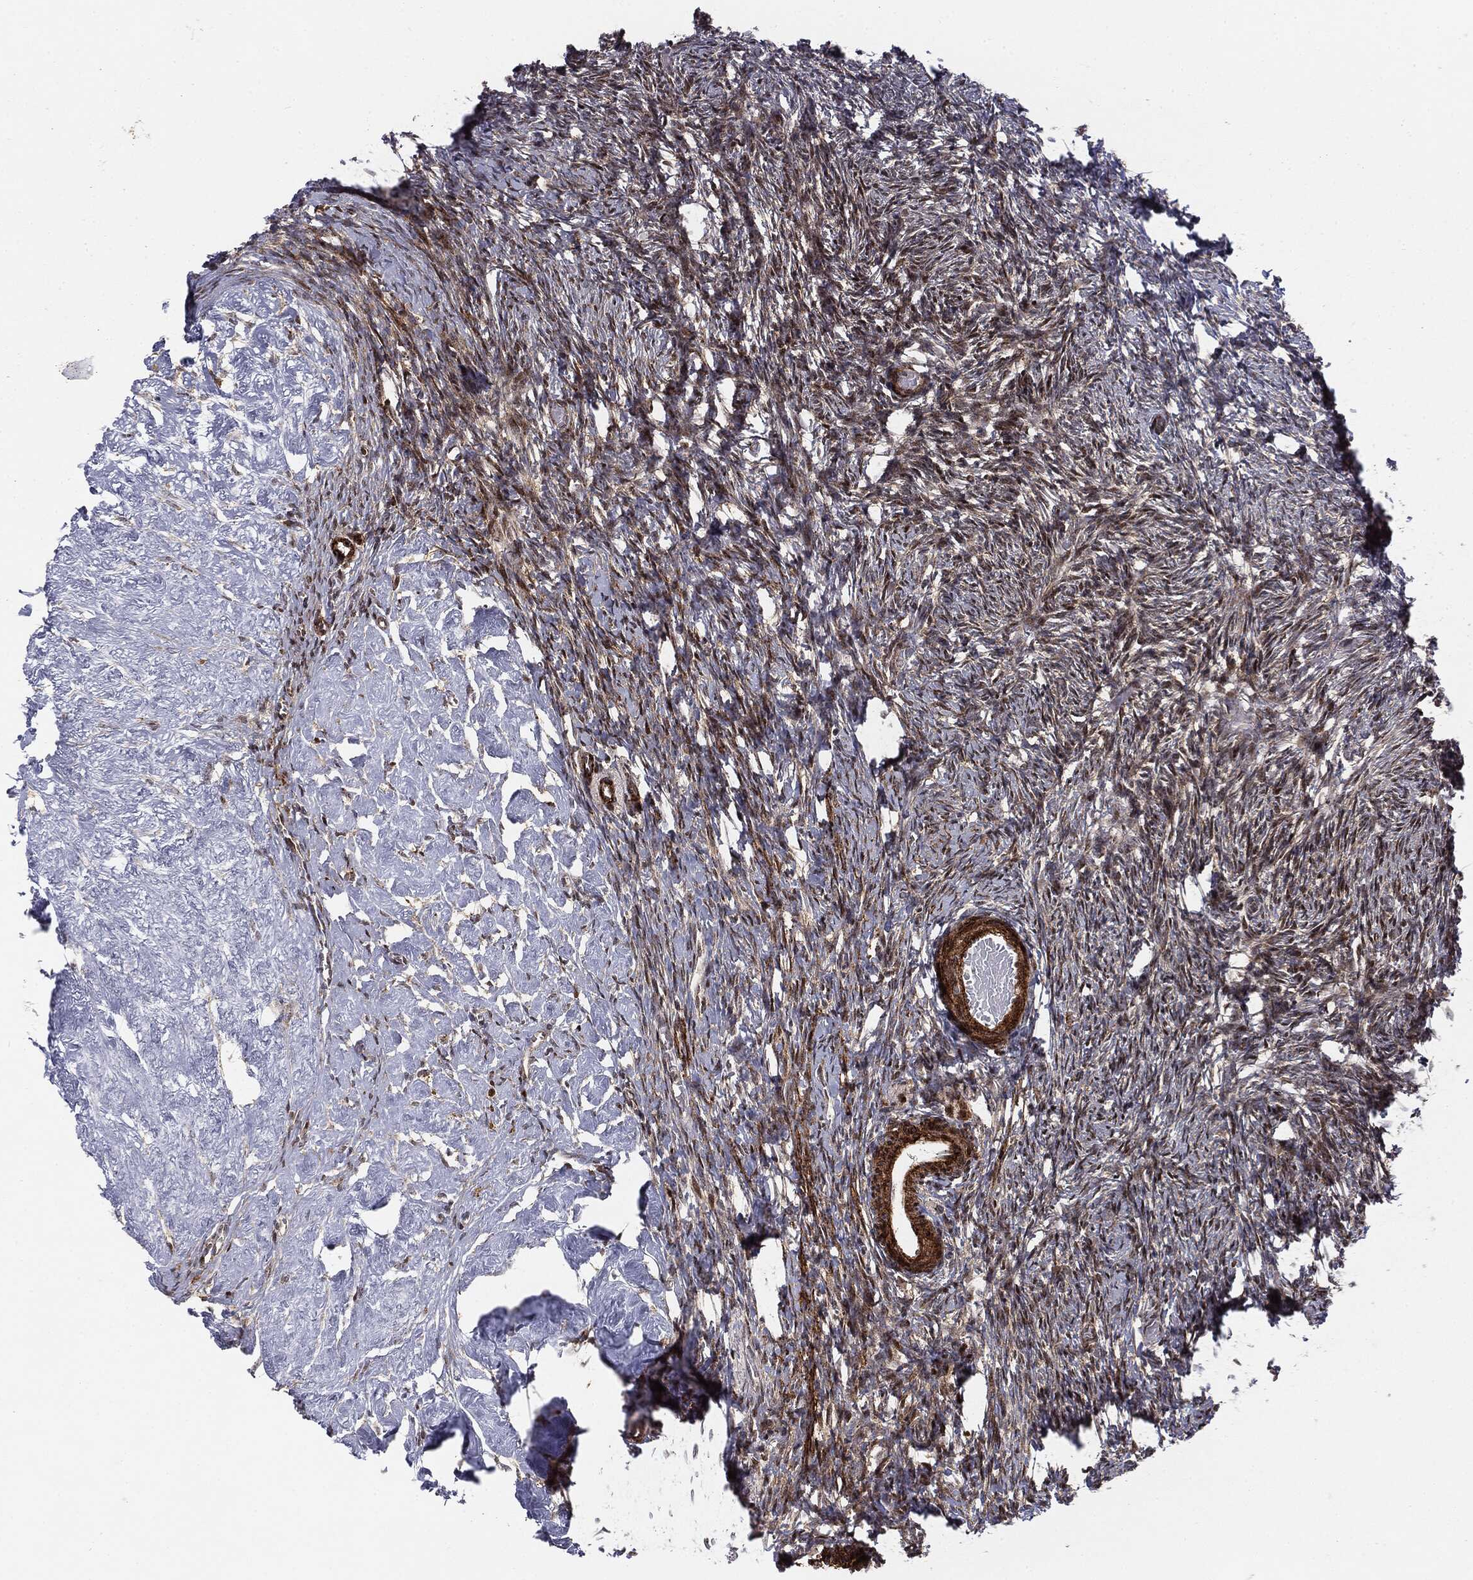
{"staining": {"intensity": "moderate", "quantity": "25%-75%", "location": "cytoplasmic/membranous"}, "tissue": "ovary", "cell_type": "Follicle cells", "image_type": "normal", "snomed": [{"axis": "morphology", "description": "Normal tissue, NOS"}, {"axis": "topography", "description": "Ovary"}], "caption": "Protein analysis of benign ovary exhibits moderate cytoplasmic/membranous positivity in about 25%-75% of follicle cells. (Brightfield microscopy of DAB IHC at high magnification).", "gene": "PTEN", "patient": {"sex": "female", "age": 39}}